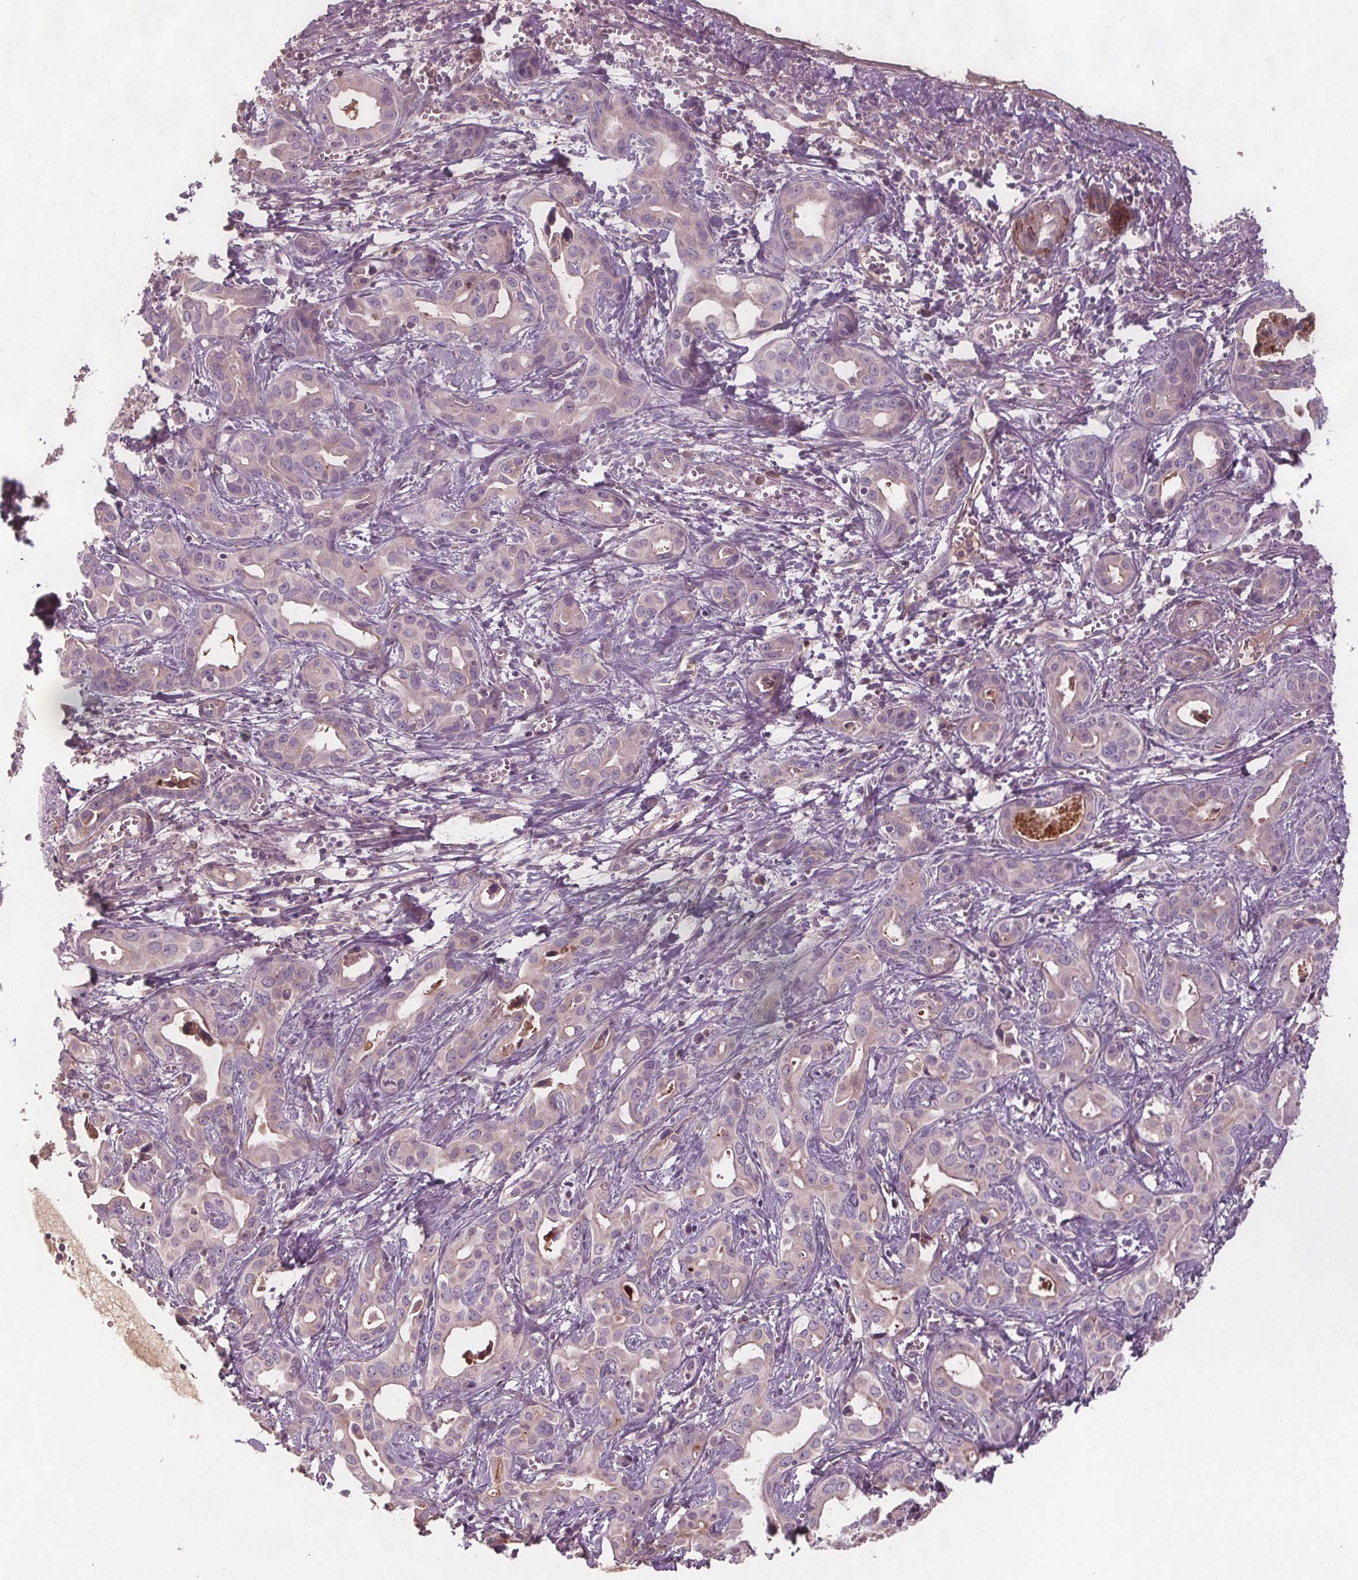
{"staining": {"intensity": "negative", "quantity": "none", "location": "none"}, "tissue": "liver cancer", "cell_type": "Tumor cells", "image_type": "cancer", "snomed": [{"axis": "morphology", "description": "Cholangiocarcinoma"}, {"axis": "topography", "description": "Liver"}], "caption": "A high-resolution image shows IHC staining of liver cancer (cholangiocarcinoma), which reveals no significant staining in tumor cells.", "gene": "PDGFD", "patient": {"sex": "female", "age": 65}}